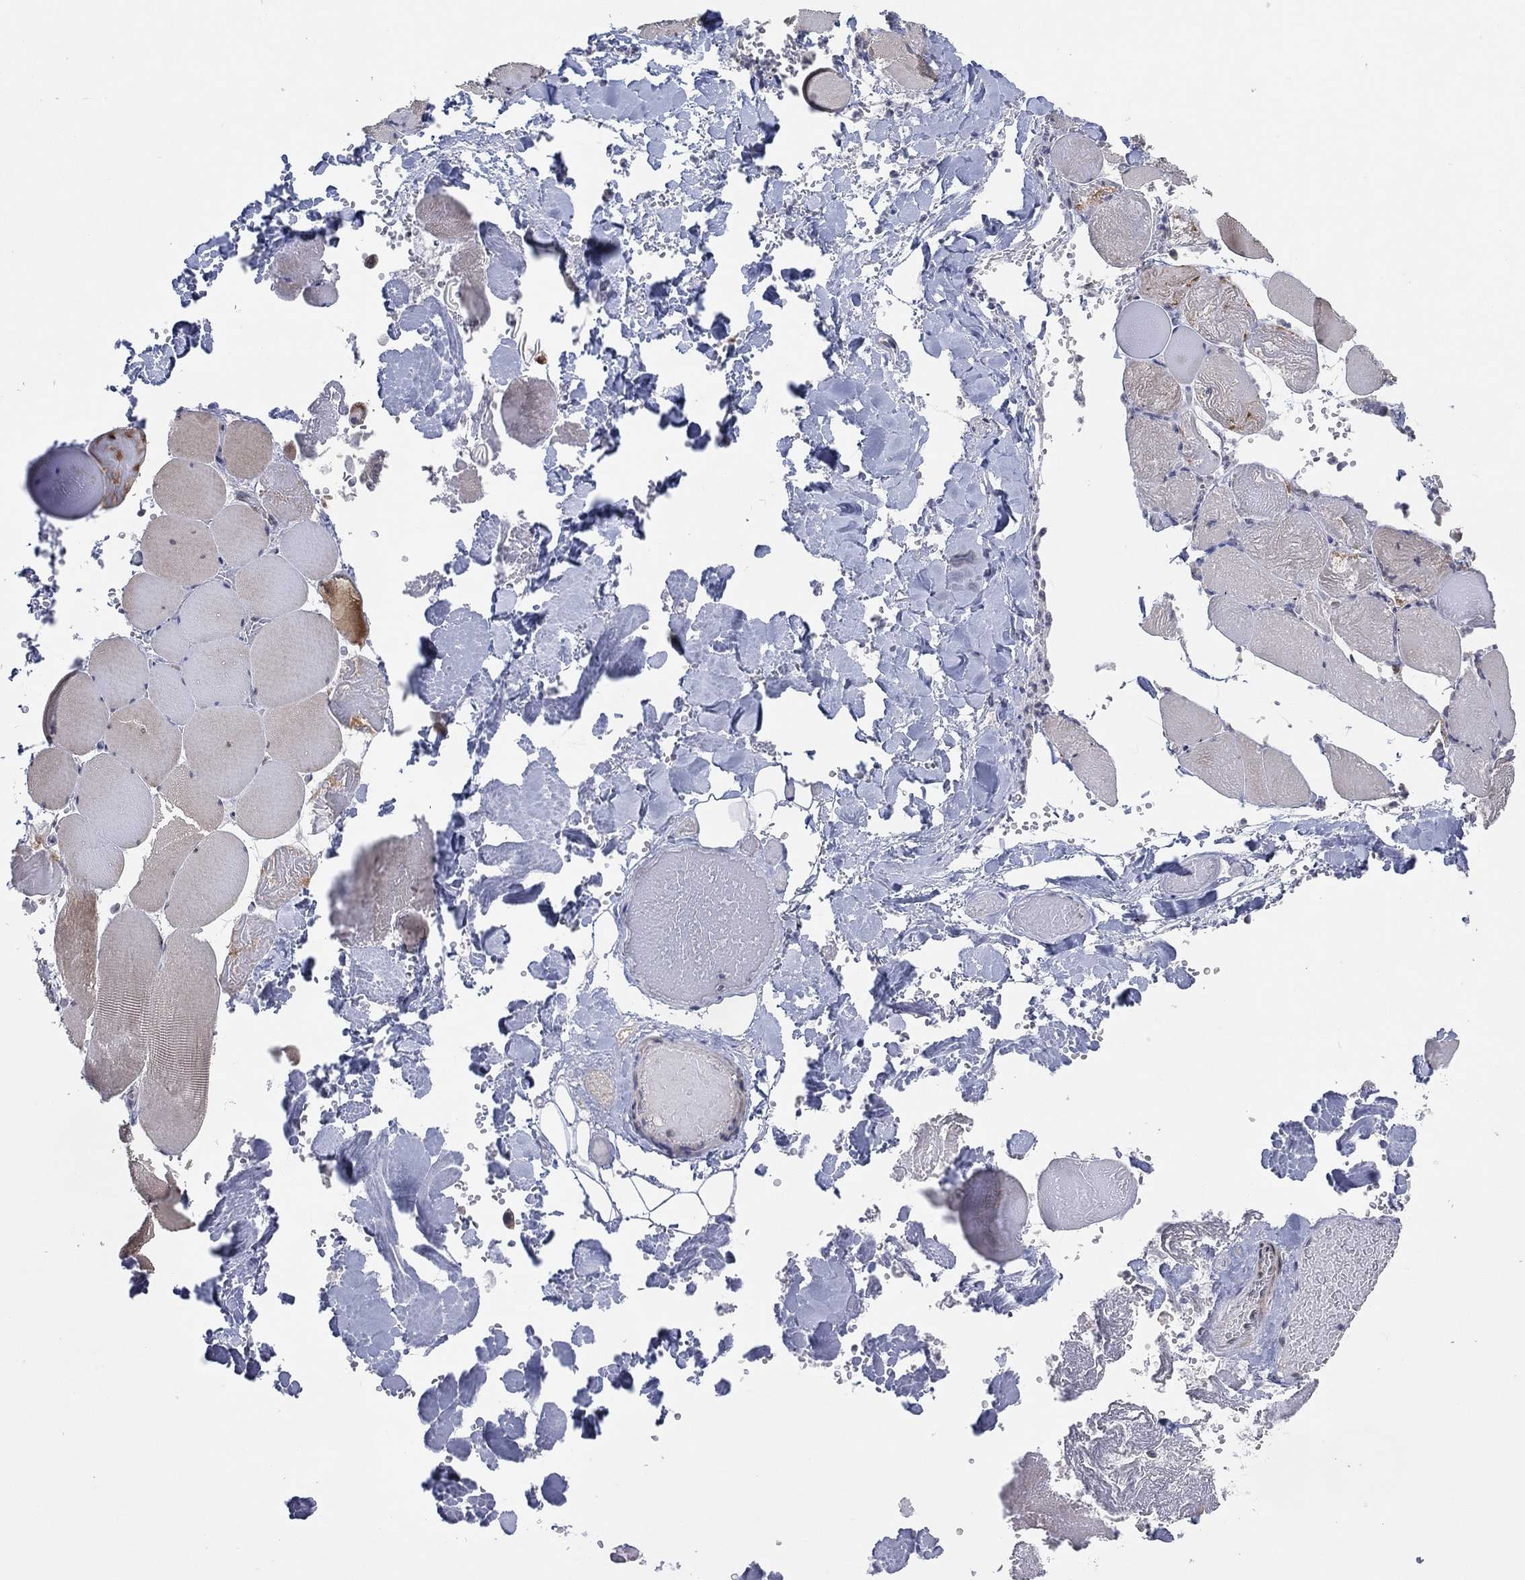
{"staining": {"intensity": "weak", "quantity": "<25%", "location": "cytoplasmic/membranous"}, "tissue": "skeletal muscle", "cell_type": "Myocytes", "image_type": "normal", "snomed": [{"axis": "morphology", "description": "Normal tissue, NOS"}, {"axis": "morphology", "description": "Malignant melanoma, Metastatic site"}, {"axis": "topography", "description": "Skeletal muscle"}], "caption": "Immunohistochemistry (IHC) of benign skeletal muscle reveals no expression in myocytes.", "gene": "FAM104A", "patient": {"sex": "male", "age": 50}}